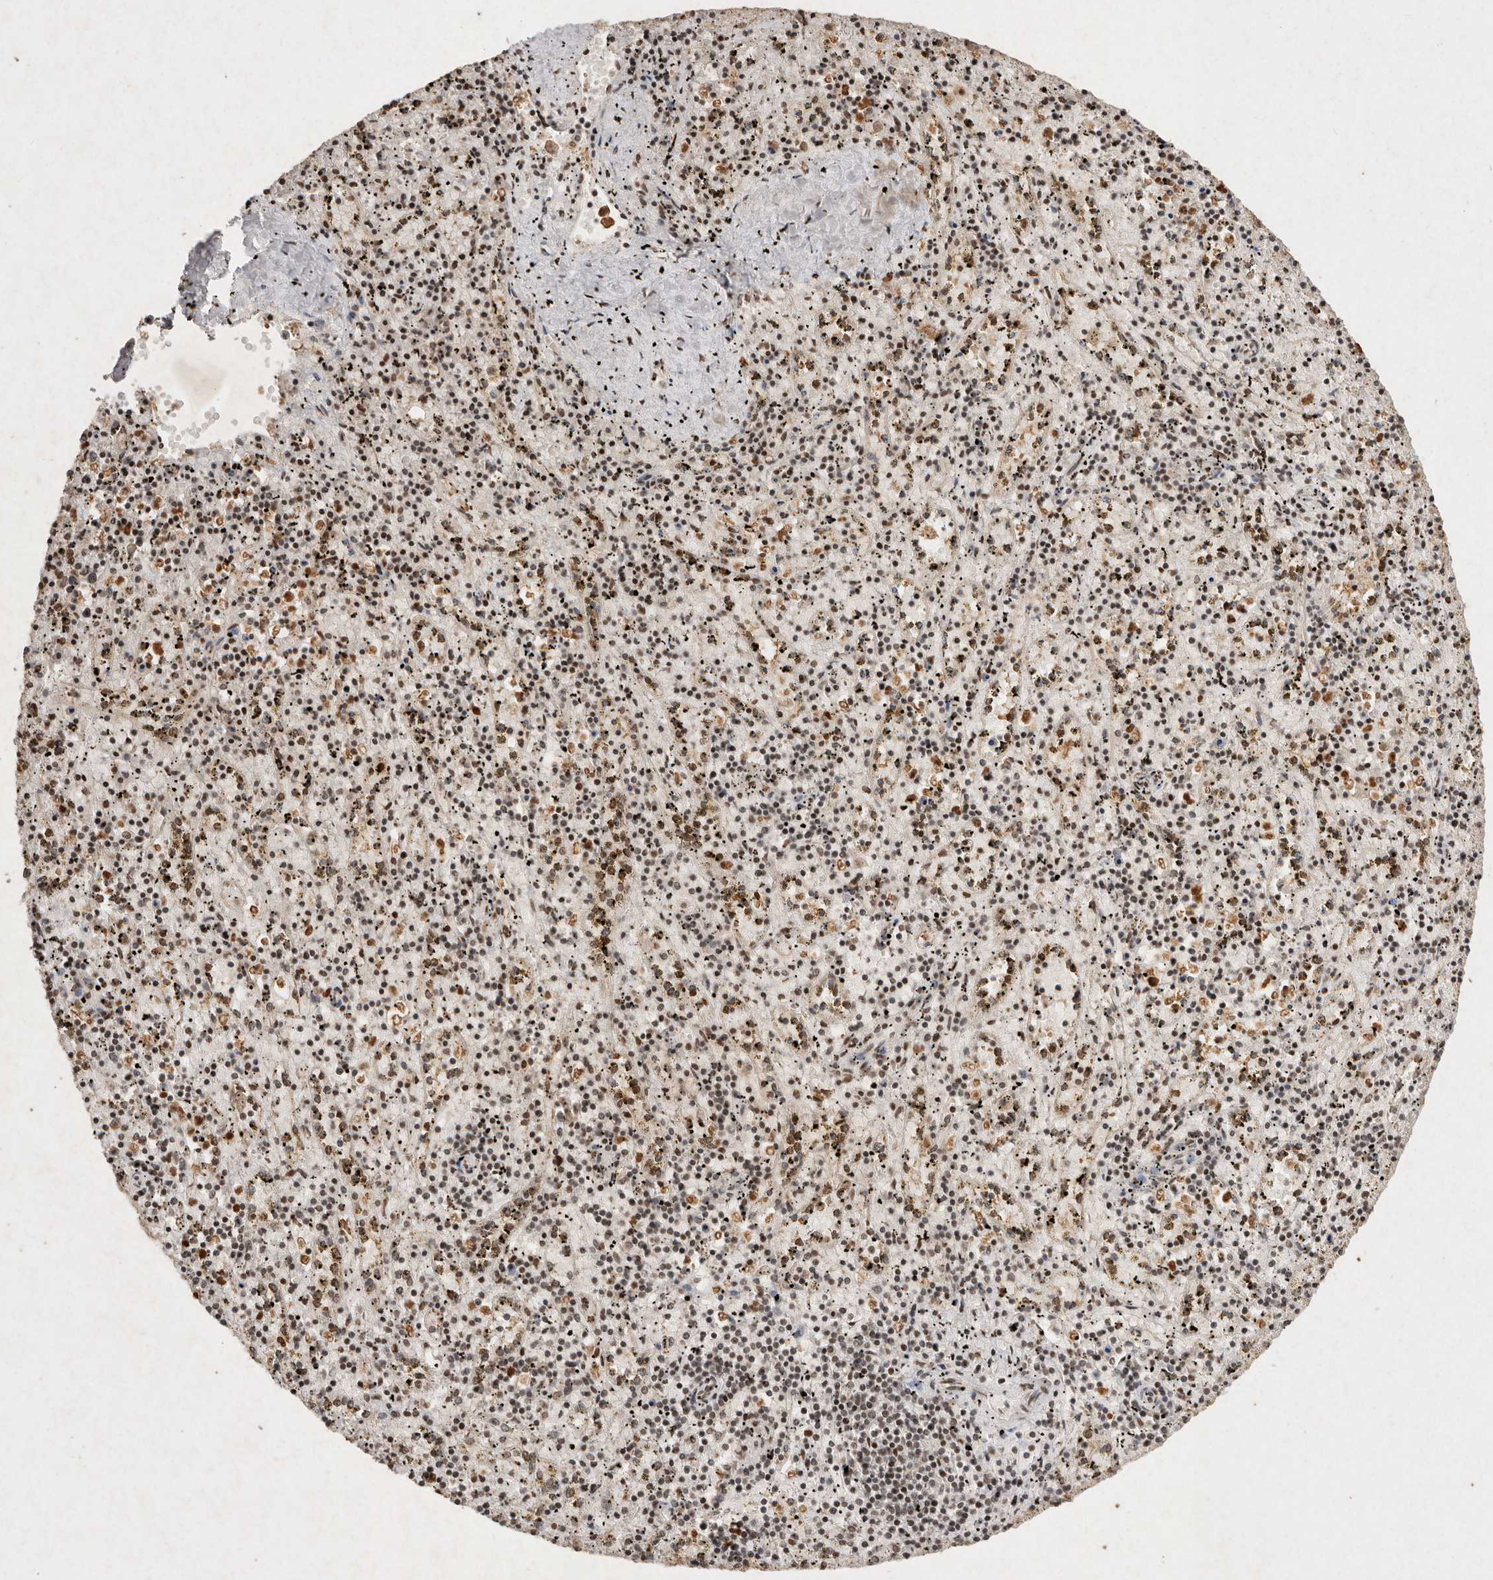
{"staining": {"intensity": "weak", "quantity": "25%-75%", "location": "nuclear"}, "tissue": "spleen", "cell_type": "Cells in red pulp", "image_type": "normal", "snomed": [{"axis": "morphology", "description": "Normal tissue, NOS"}, {"axis": "topography", "description": "Spleen"}], "caption": "An image of spleen stained for a protein reveals weak nuclear brown staining in cells in red pulp.", "gene": "NKX3", "patient": {"sex": "male", "age": 11}}